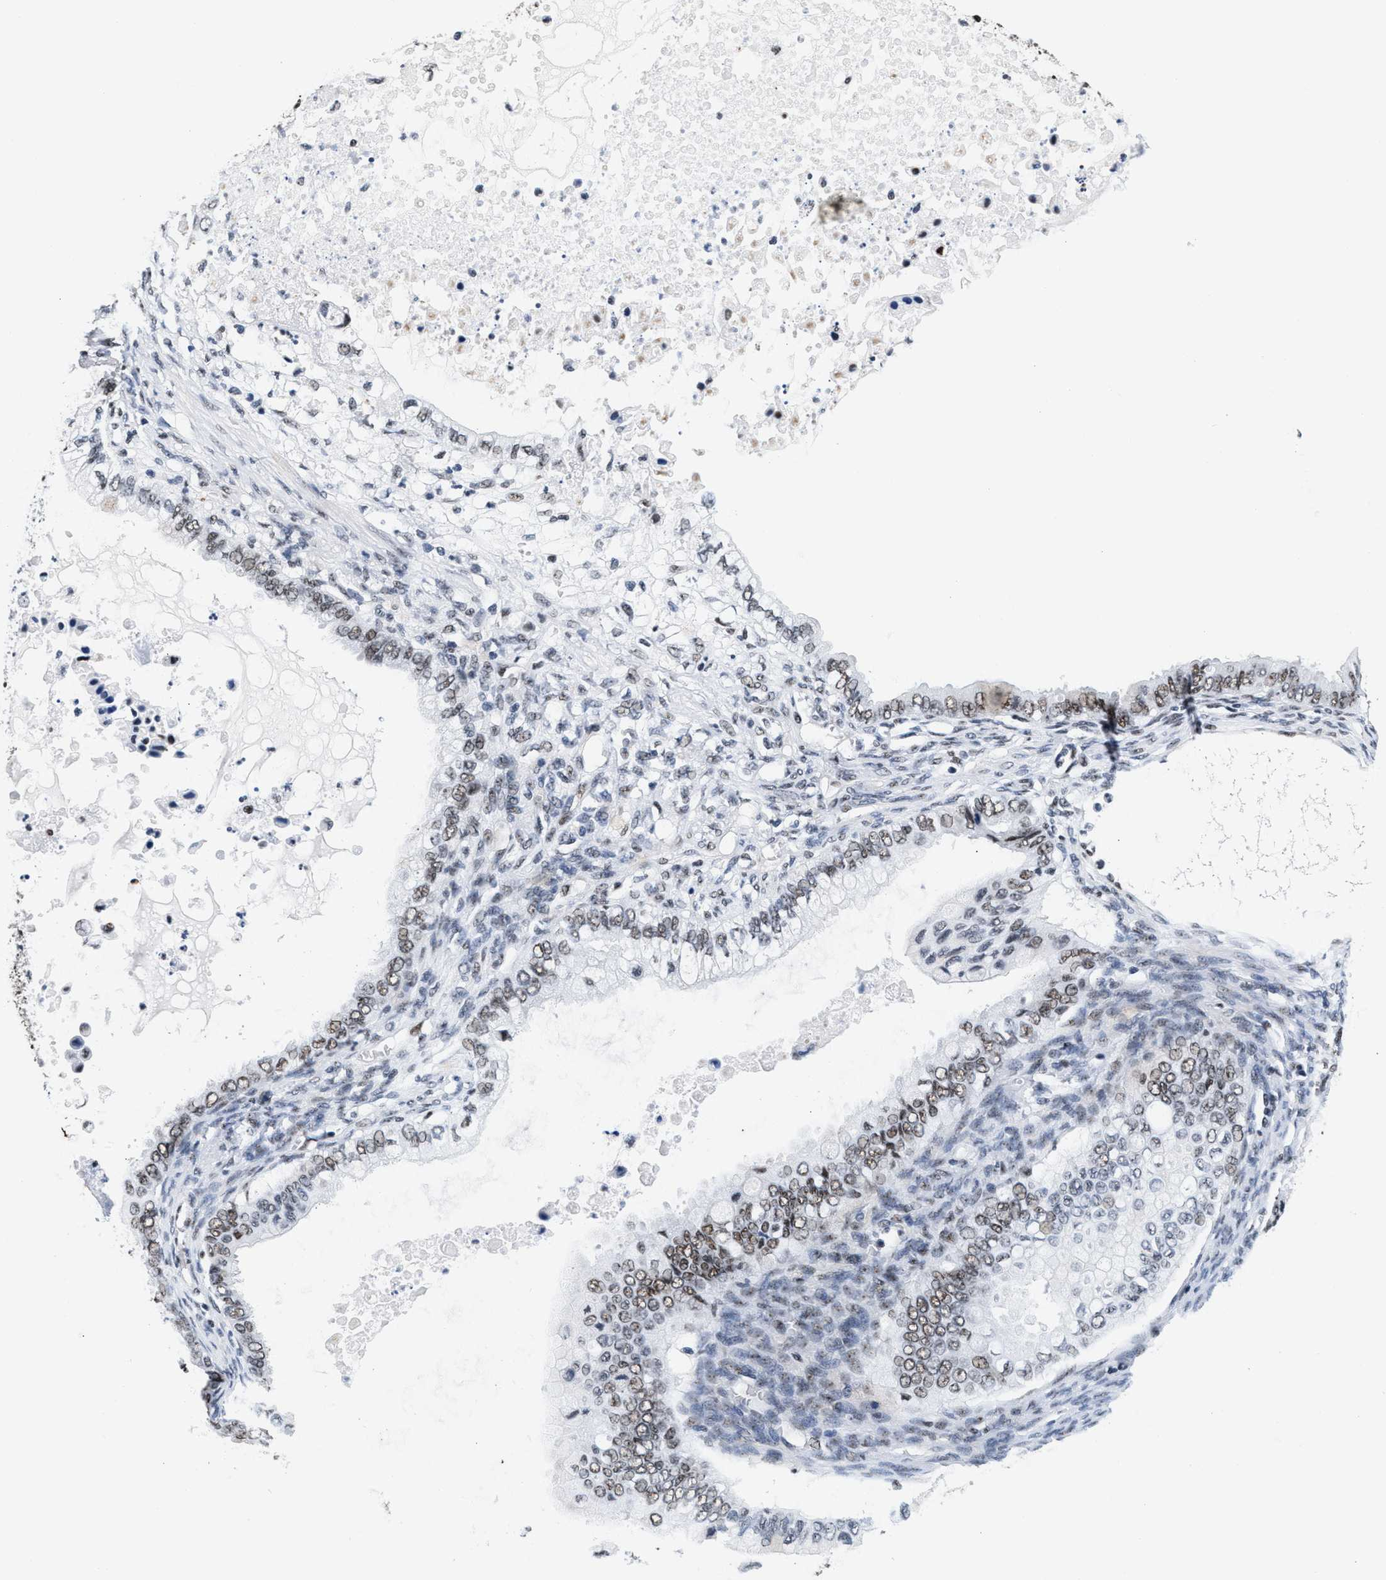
{"staining": {"intensity": "moderate", "quantity": ">75%", "location": "nuclear"}, "tissue": "ovarian cancer", "cell_type": "Tumor cells", "image_type": "cancer", "snomed": [{"axis": "morphology", "description": "Cystadenocarcinoma, mucinous, NOS"}, {"axis": "topography", "description": "Ovary"}], "caption": "Immunohistochemistry (IHC) (DAB (3,3'-diaminobenzidine)) staining of mucinous cystadenocarcinoma (ovarian) displays moderate nuclear protein expression in about >75% of tumor cells.", "gene": "RAD50", "patient": {"sex": "female", "age": 80}}